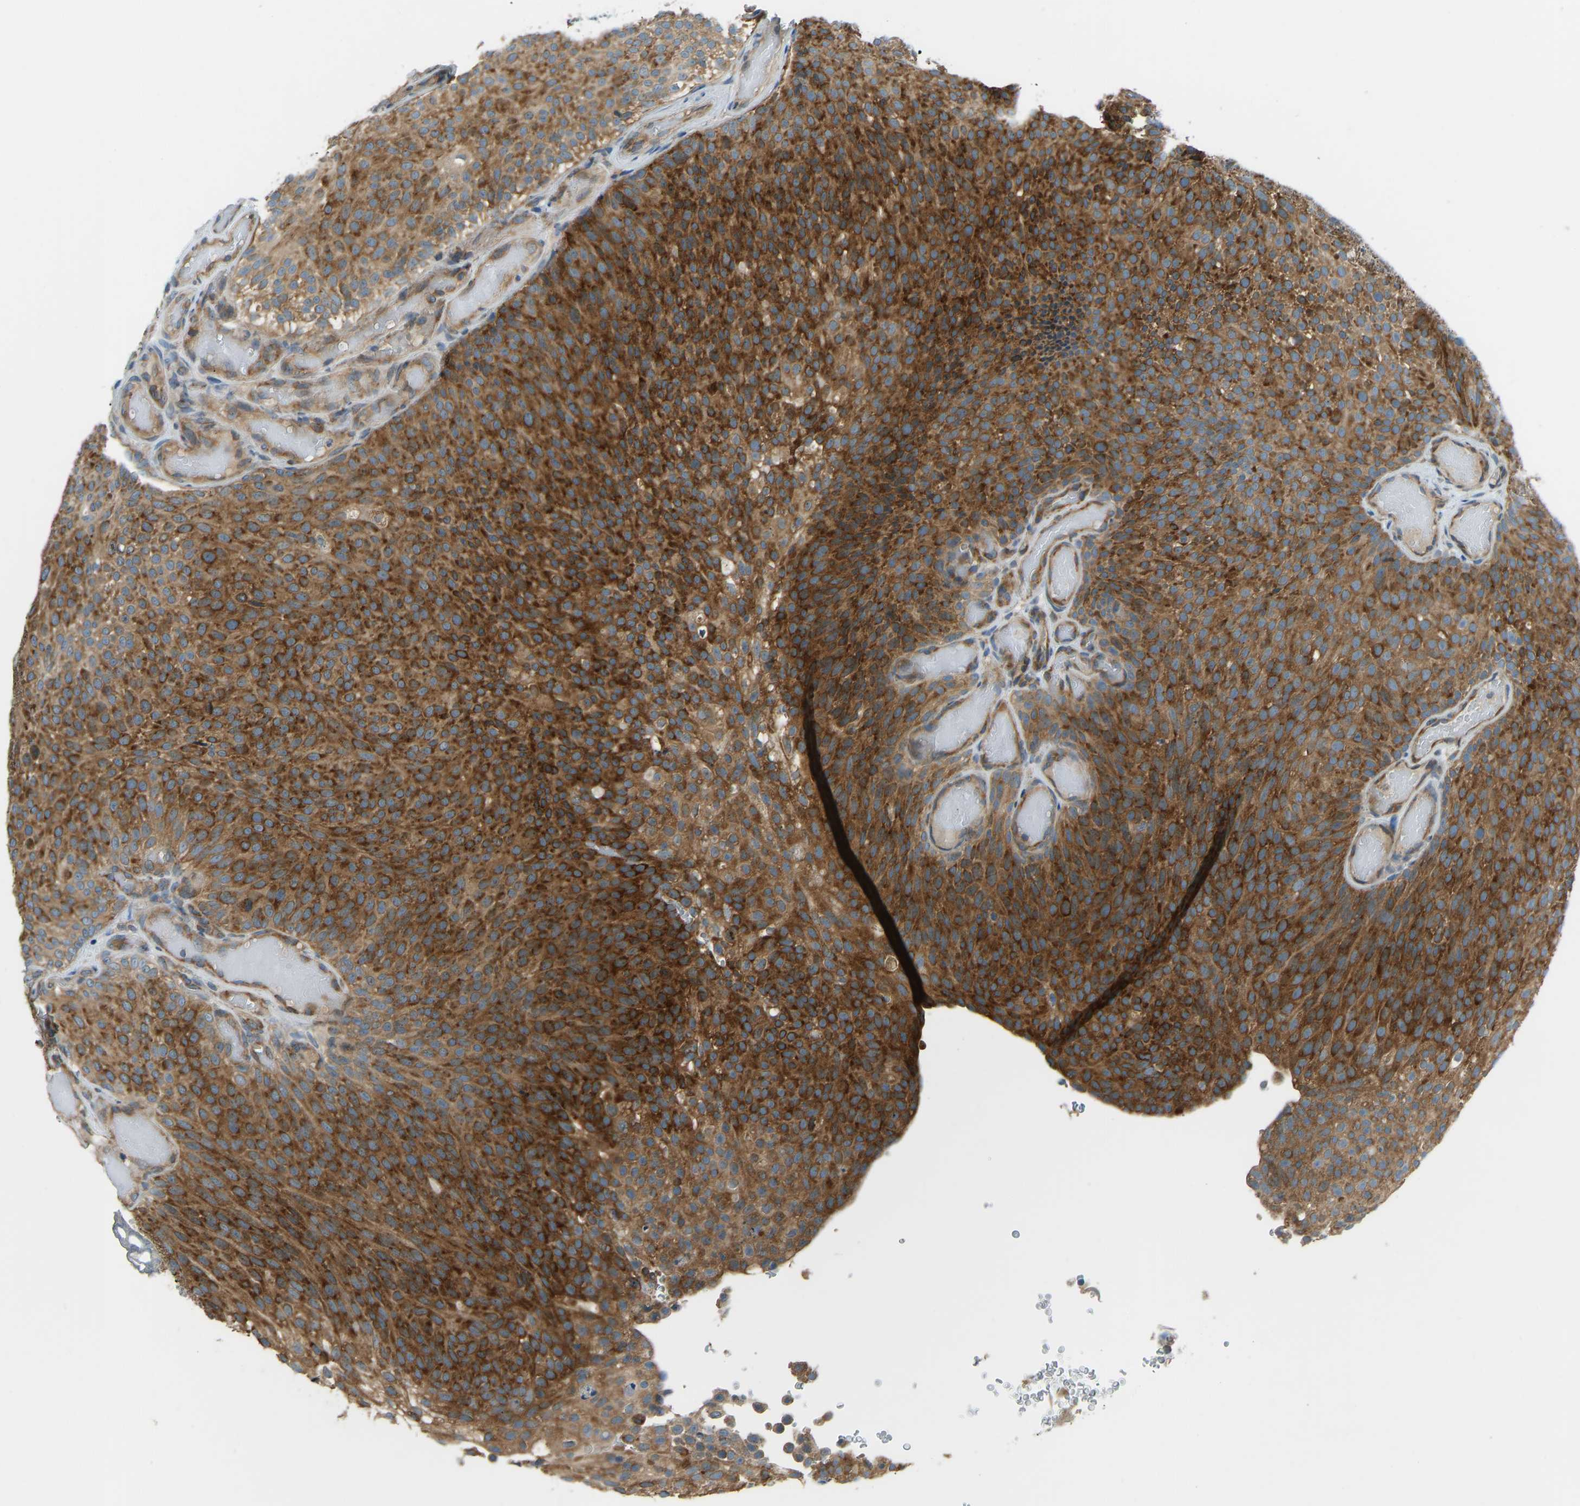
{"staining": {"intensity": "strong", "quantity": ">75%", "location": "cytoplasmic/membranous"}, "tissue": "urothelial cancer", "cell_type": "Tumor cells", "image_type": "cancer", "snomed": [{"axis": "morphology", "description": "Urothelial carcinoma, Low grade"}, {"axis": "topography", "description": "Urinary bladder"}], "caption": "Immunohistochemistry histopathology image of urothelial cancer stained for a protein (brown), which displays high levels of strong cytoplasmic/membranous positivity in approximately >75% of tumor cells.", "gene": "STAU2", "patient": {"sex": "male", "age": 78}}